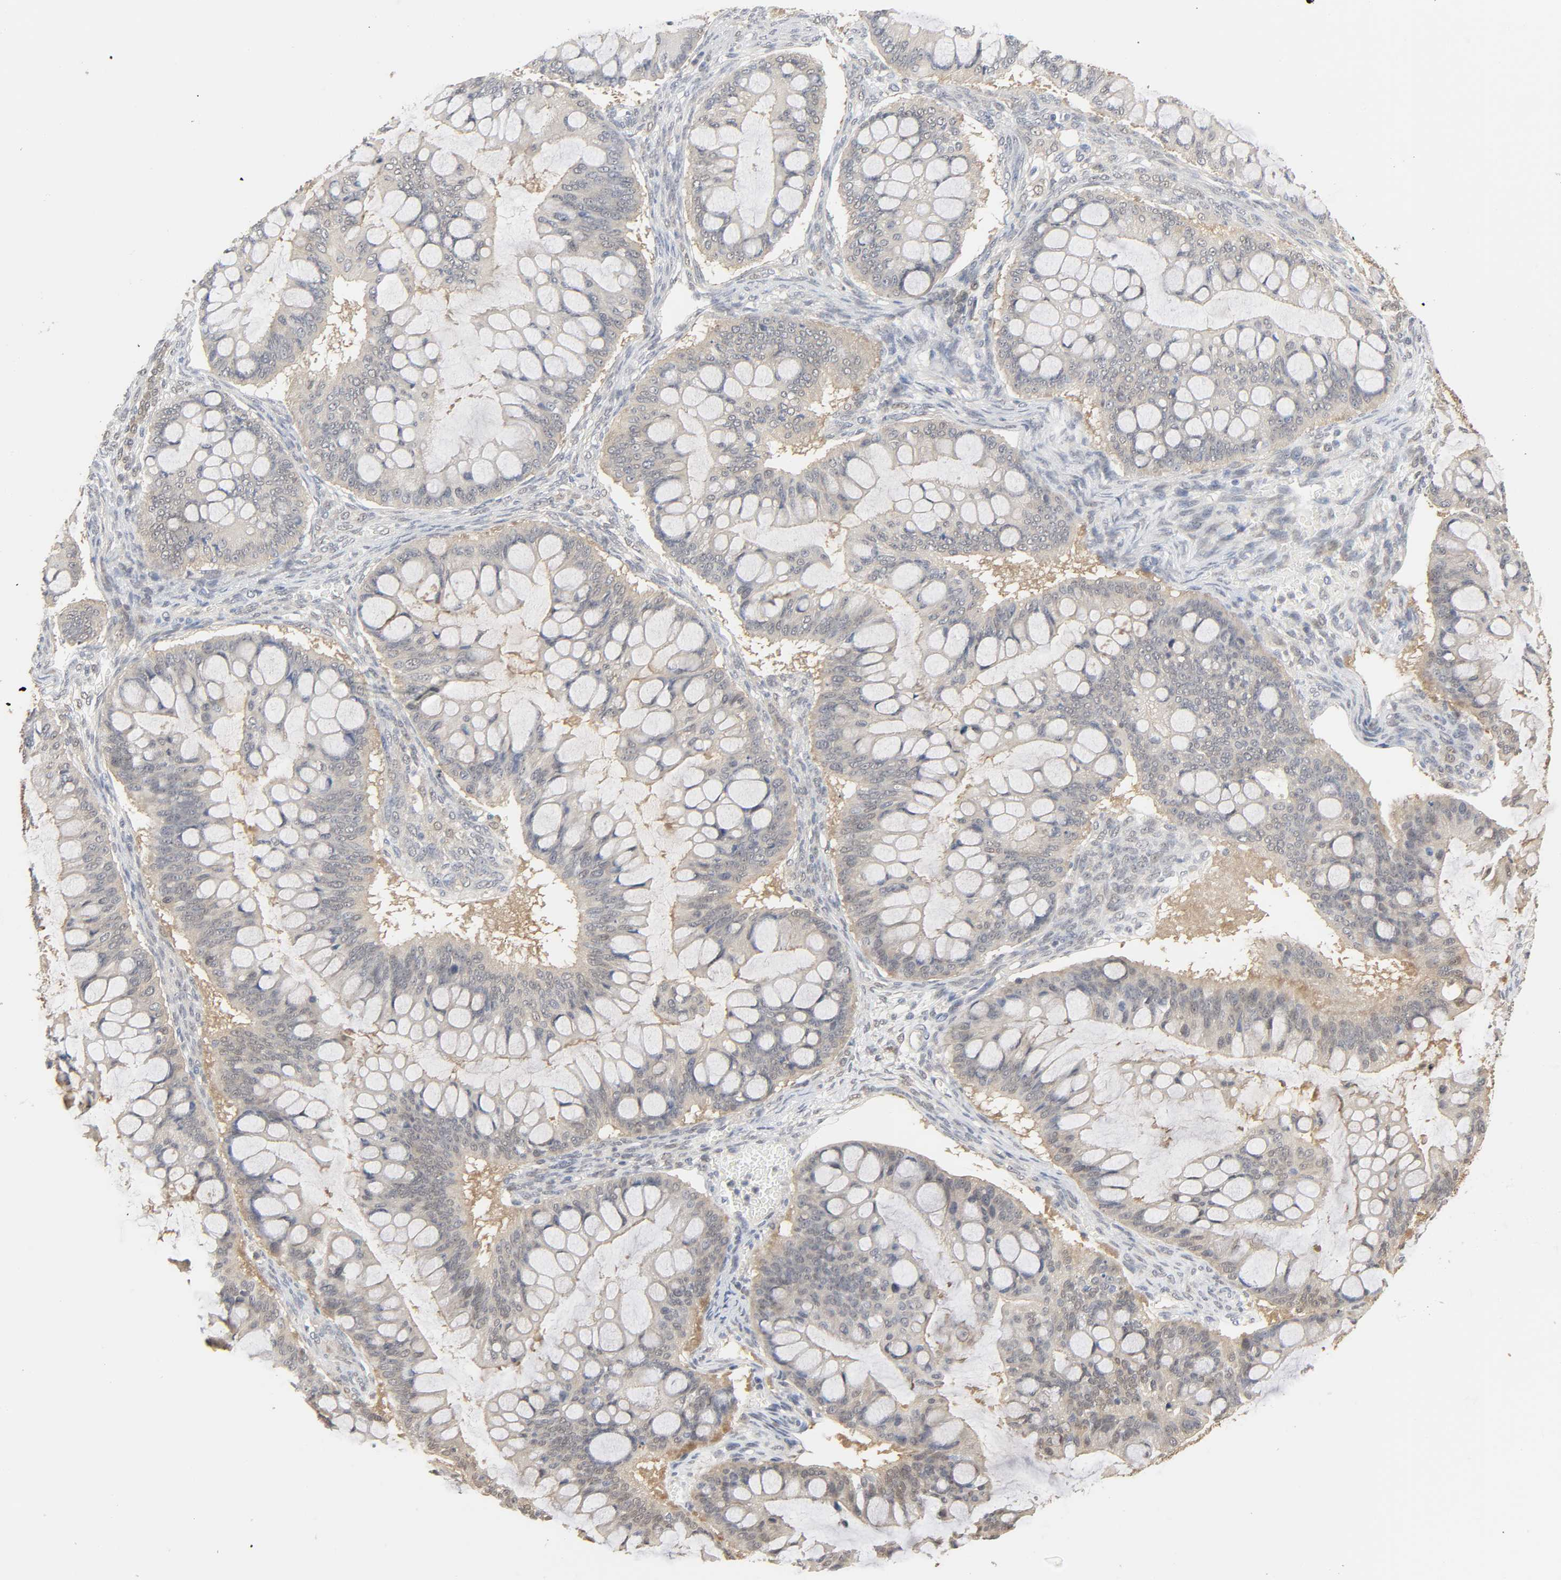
{"staining": {"intensity": "weak", "quantity": "25%-75%", "location": "cytoplasmic/membranous"}, "tissue": "ovarian cancer", "cell_type": "Tumor cells", "image_type": "cancer", "snomed": [{"axis": "morphology", "description": "Cystadenocarcinoma, mucinous, NOS"}, {"axis": "topography", "description": "Ovary"}], "caption": "Human ovarian cancer (mucinous cystadenocarcinoma) stained with a protein marker shows weak staining in tumor cells.", "gene": "MIF", "patient": {"sex": "female", "age": 73}}